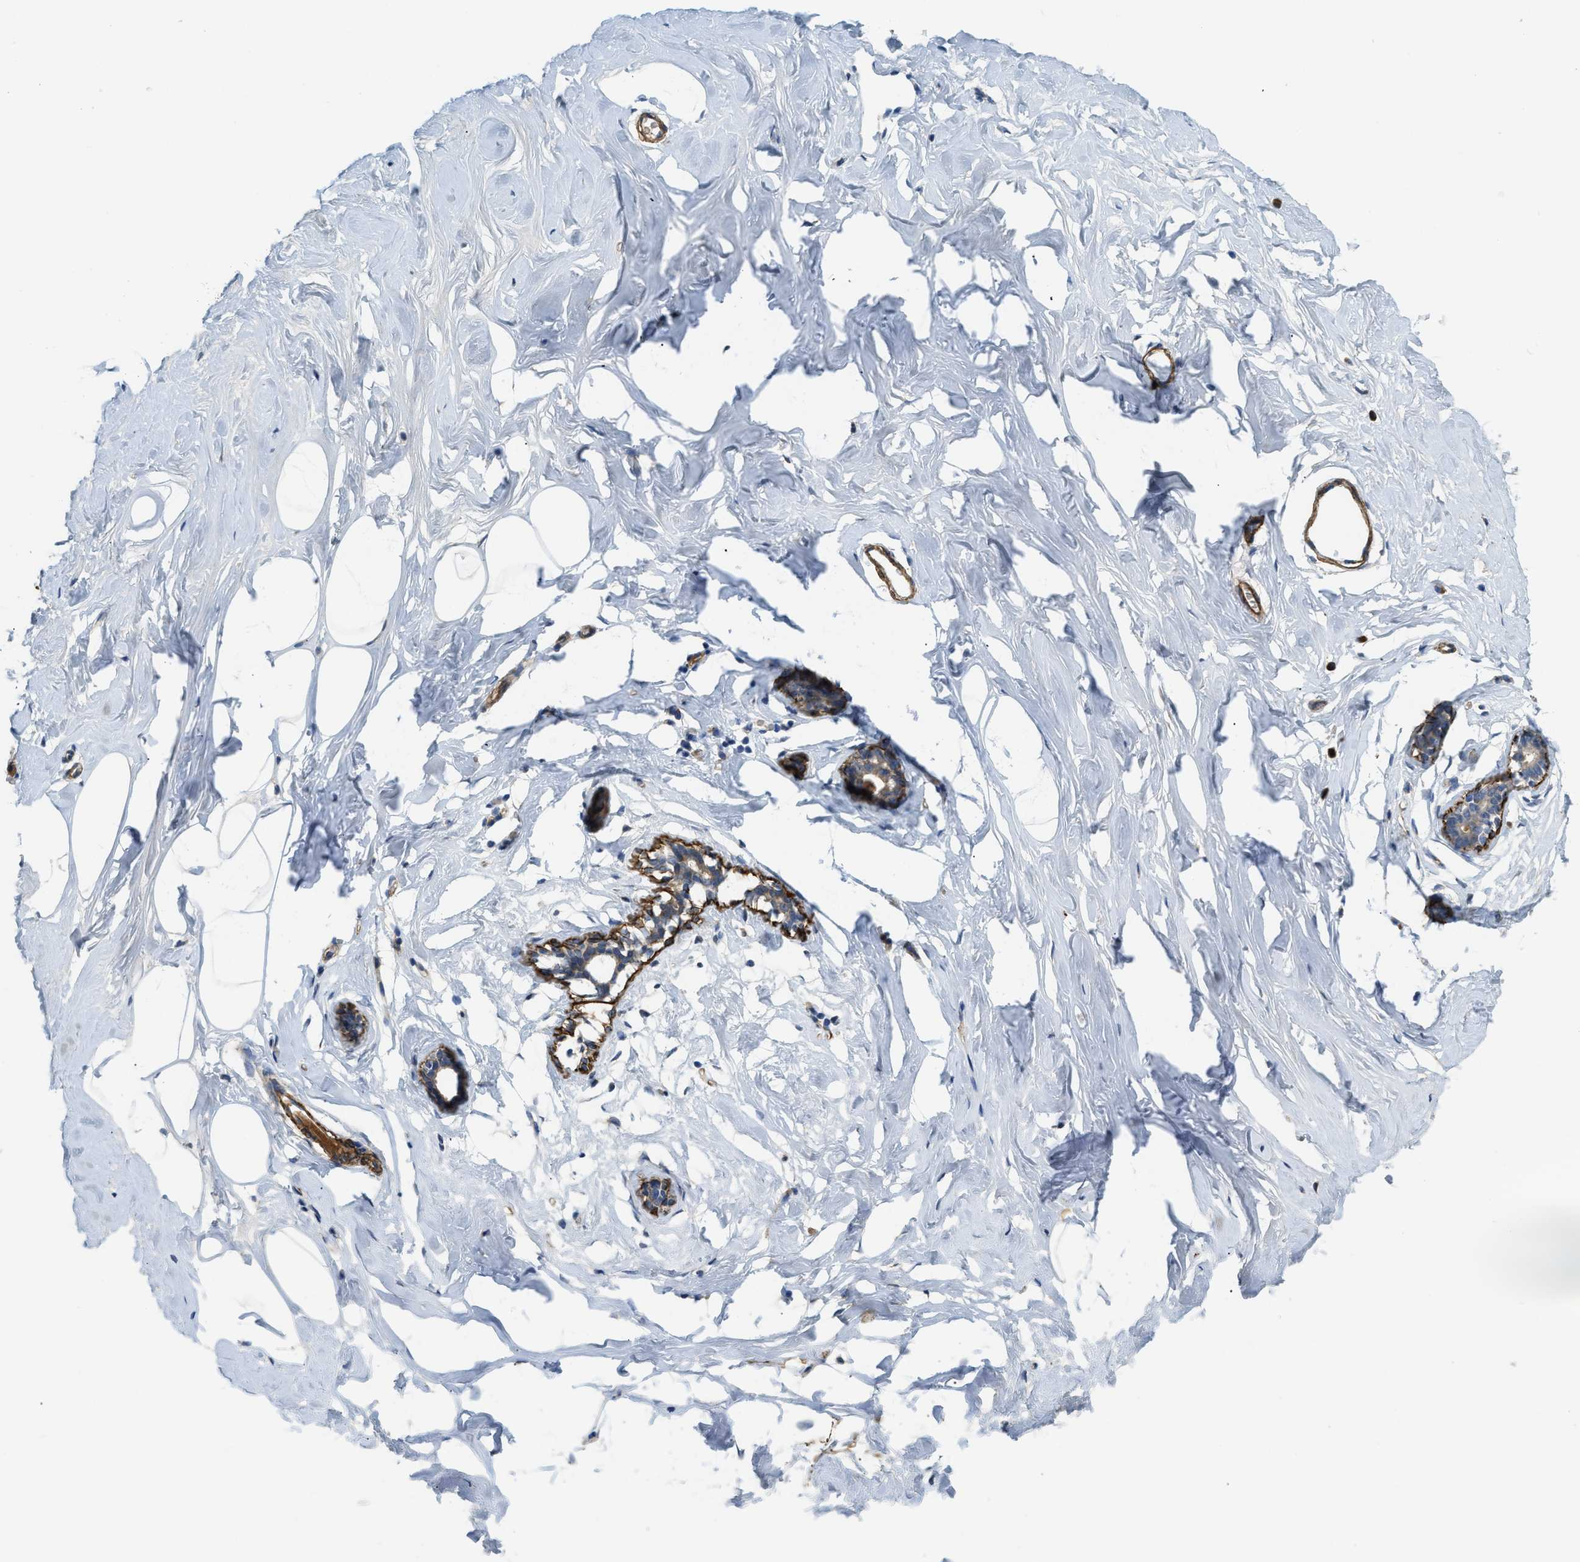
{"staining": {"intensity": "negative", "quantity": "none", "location": "none"}, "tissue": "adipose tissue", "cell_type": "Adipocytes", "image_type": "normal", "snomed": [{"axis": "morphology", "description": "Normal tissue, NOS"}, {"axis": "morphology", "description": "Fibrosis, NOS"}, {"axis": "topography", "description": "Breast"}, {"axis": "topography", "description": "Adipose tissue"}], "caption": "Adipocytes are negative for protein expression in normal human adipose tissue. Brightfield microscopy of immunohistochemistry stained with DAB (3,3'-diaminobenzidine) (brown) and hematoxylin (blue), captured at high magnification.", "gene": "BMPR1A", "patient": {"sex": "female", "age": 39}}